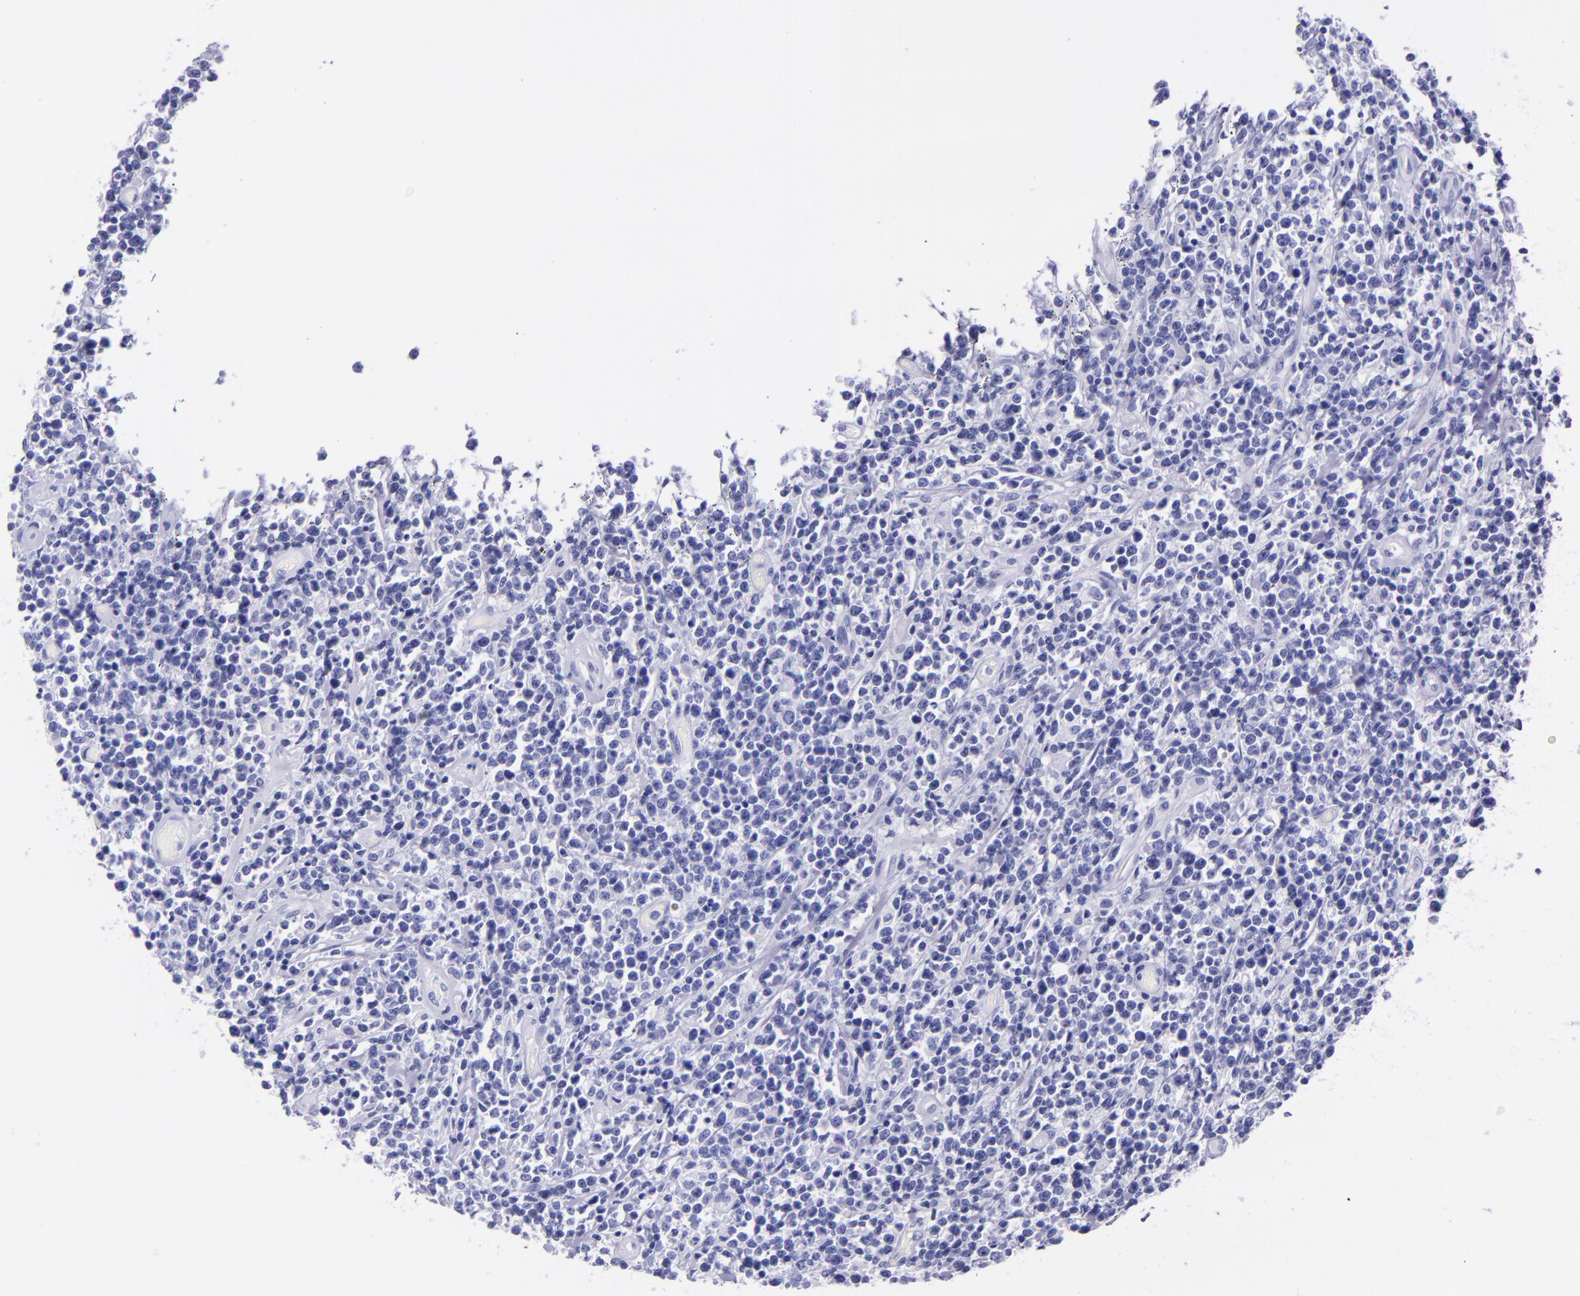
{"staining": {"intensity": "negative", "quantity": "none", "location": "none"}, "tissue": "lymphoma", "cell_type": "Tumor cells", "image_type": "cancer", "snomed": [{"axis": "morphology", "description": "Malignant lymphoma, non-Hodgkin's type, High grade"}, {"axis": "topography", "description": "Colon"}], "caption": "Lymphoma stained for a protein using immunohistochemistry reveals no expression tumor cells.", "gene": "MBP", "patient": {"sex": "male", "age": 82}}